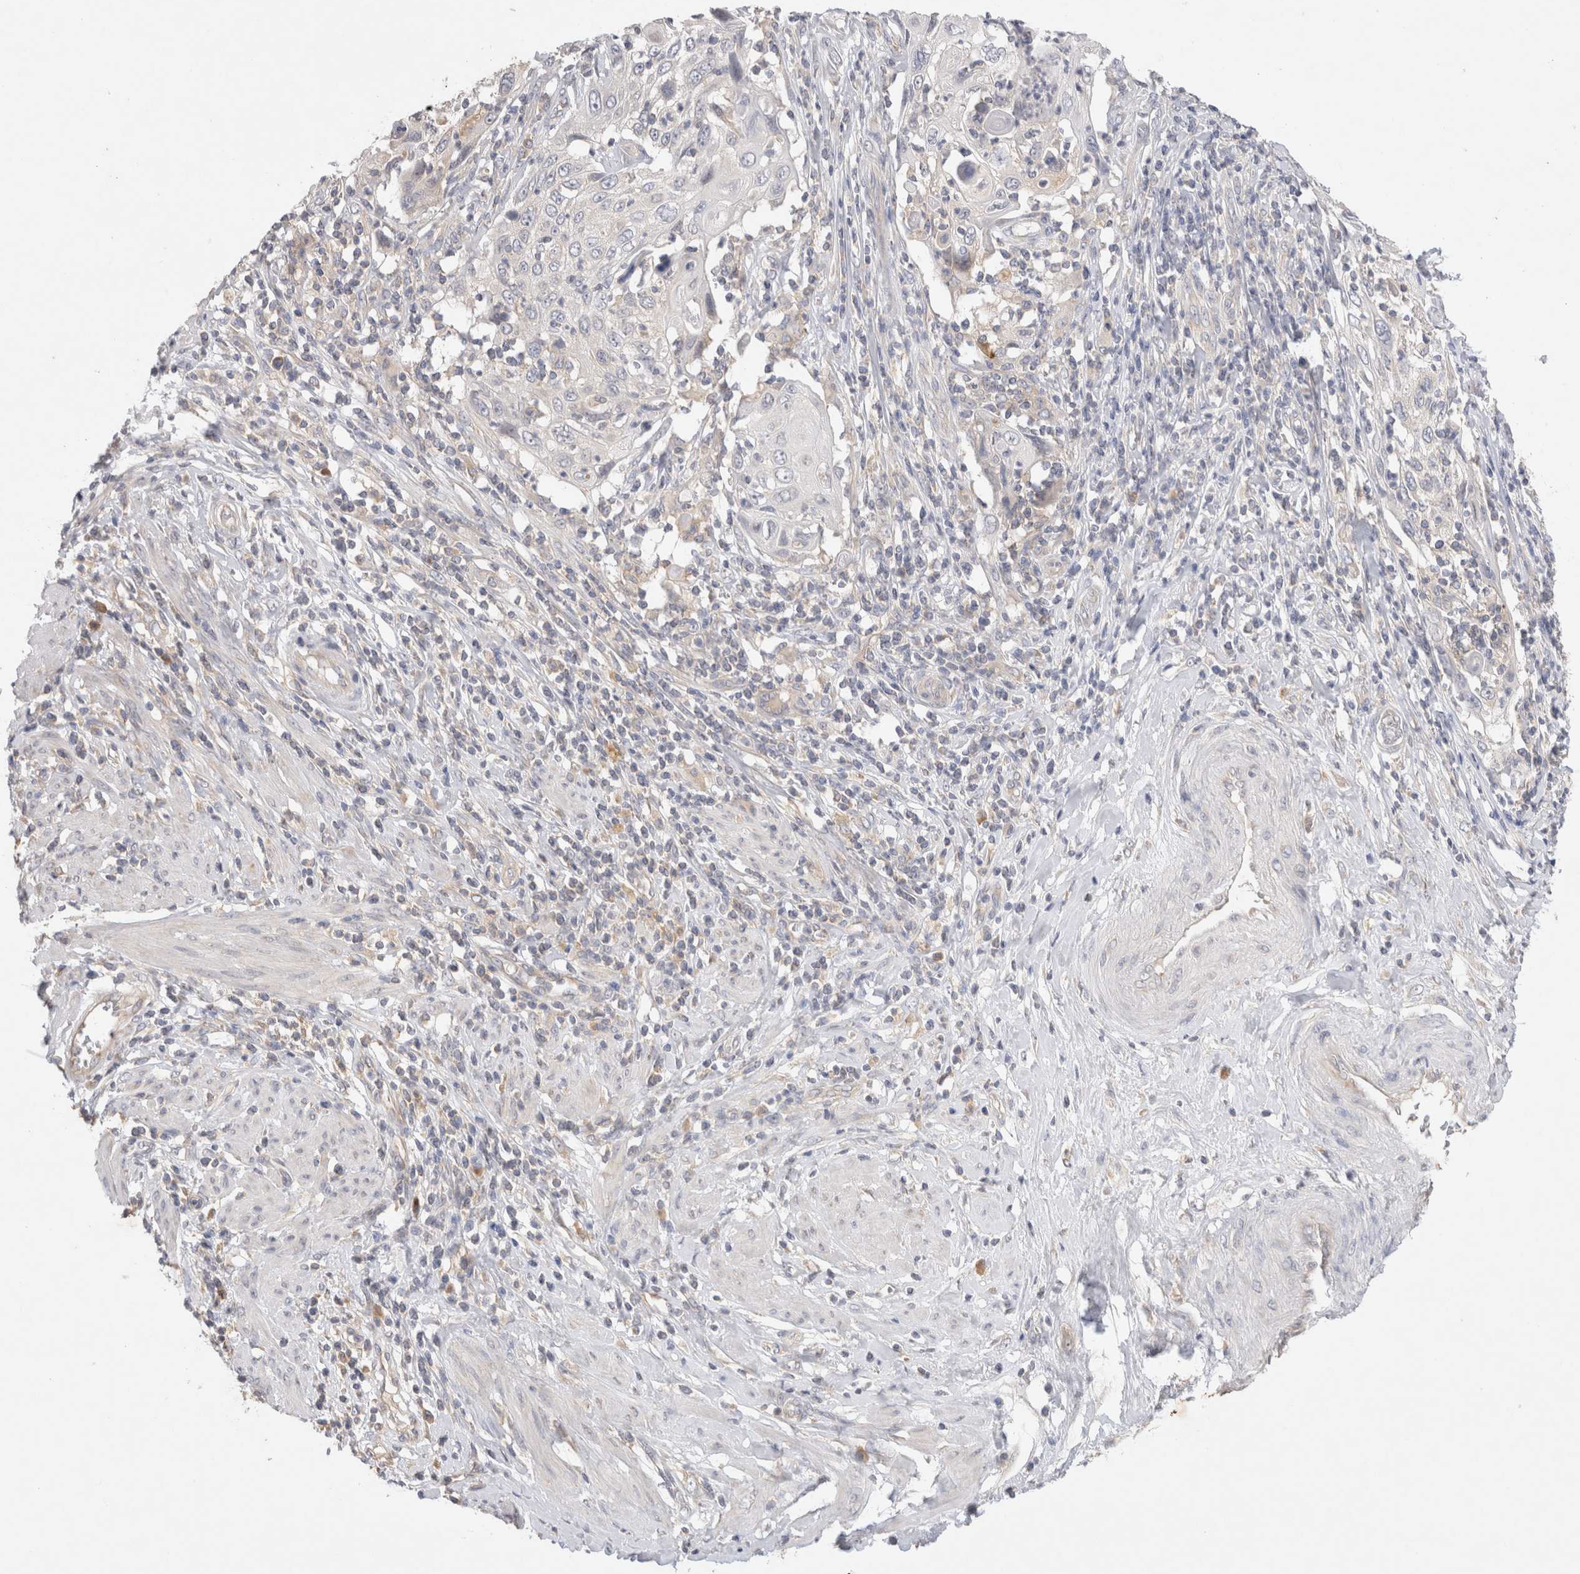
{"staining": {"intensity": "negative", "quantity": "none", "location": "none"}, "tissue": "cervical cancer", "cell_type": "Tumor cells", "image_type": "cancer", "snomed": [{"axis": "morphology", "description": "Squamous cell carcinoma, NOS"}, {"axis": "topography", "description": "Cervix"}], "caption": "The histopathology image exhibits no significant positivity in tumor cells of cervical squamous cell carcinoma.", "gene": "GAS1", "patient": {"sex": "female", "age": 70}}